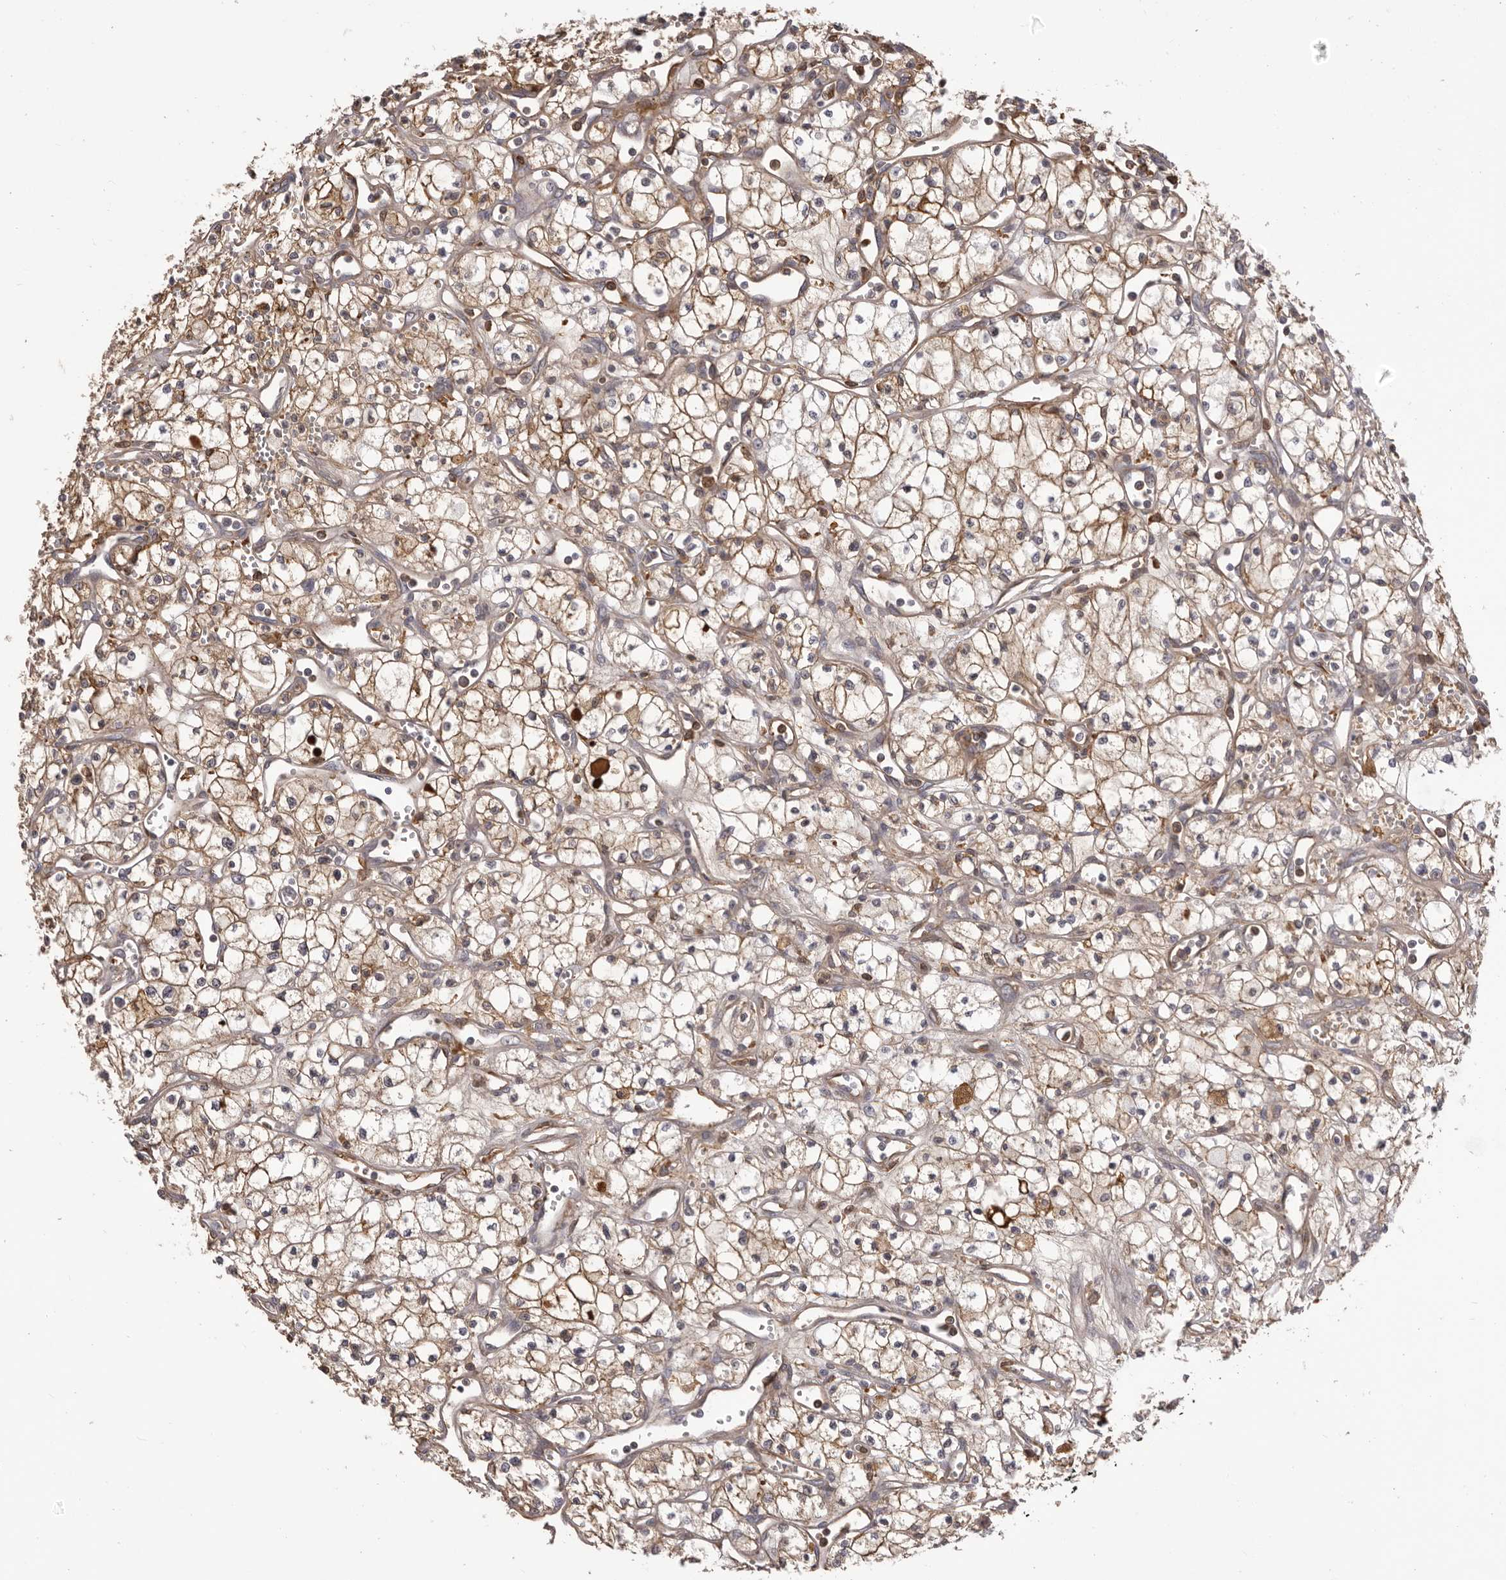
{"staining": {"intensity": "moderate", "quantity": ">75%", "location": "cytoplasmic/membranous"}, "tissue": "renal cancer", "cell_type": "Tumor cells", "image_type": "cancer", "snomed": [{"axis": "morphology", "description": "Adenocarcinoma, NOS"}, {"axis": "topography", "description": "Kidney"}], "caption": "Immunohistochemical staining of renal adenocarcinoma displays medium levels of moderate cytoplasmic/membranous protein expression in about >75% of tumor cells.", "gene": "OTUD3", "patient": {"sex": "male", "age": 59}}